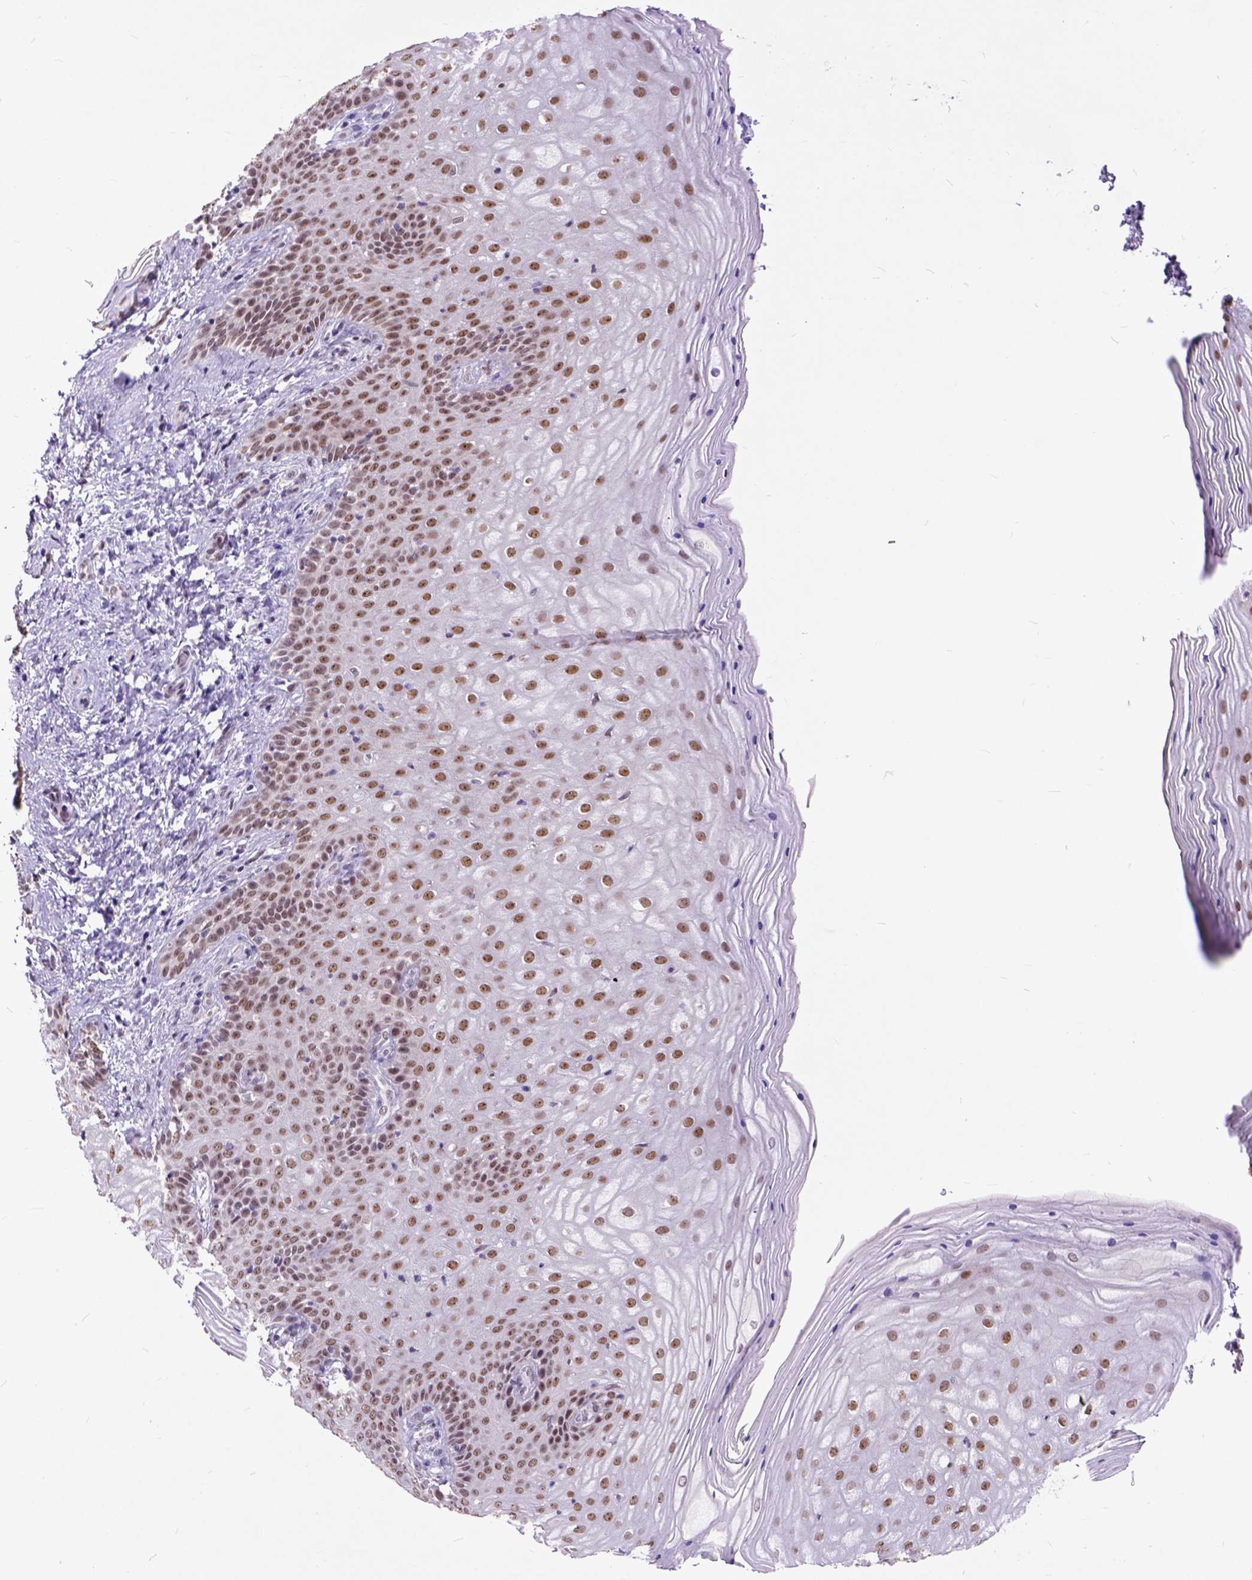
{"staining": {"intensity": "moderate", "quantity": ">75%", "location": "nuclear"}, "tissue": "vagina", "cell_type": "Squamous epithelial cells", "image_type": "normal", "snomed": [{"axis": "morphology", "description": "Normal tissue, NOS"}, {"axis": "topography", "description": "Vagina"}], "caption": "Brown immunohistochemical staining in normal vagina demonstrates moderate nuclear positivity in approximately >75% of squamous epithelial cells. (IHC, brightfield microscopy, high magnification).", "gene": "RCC2", "patient": {"sex": "female", "age": 45}}